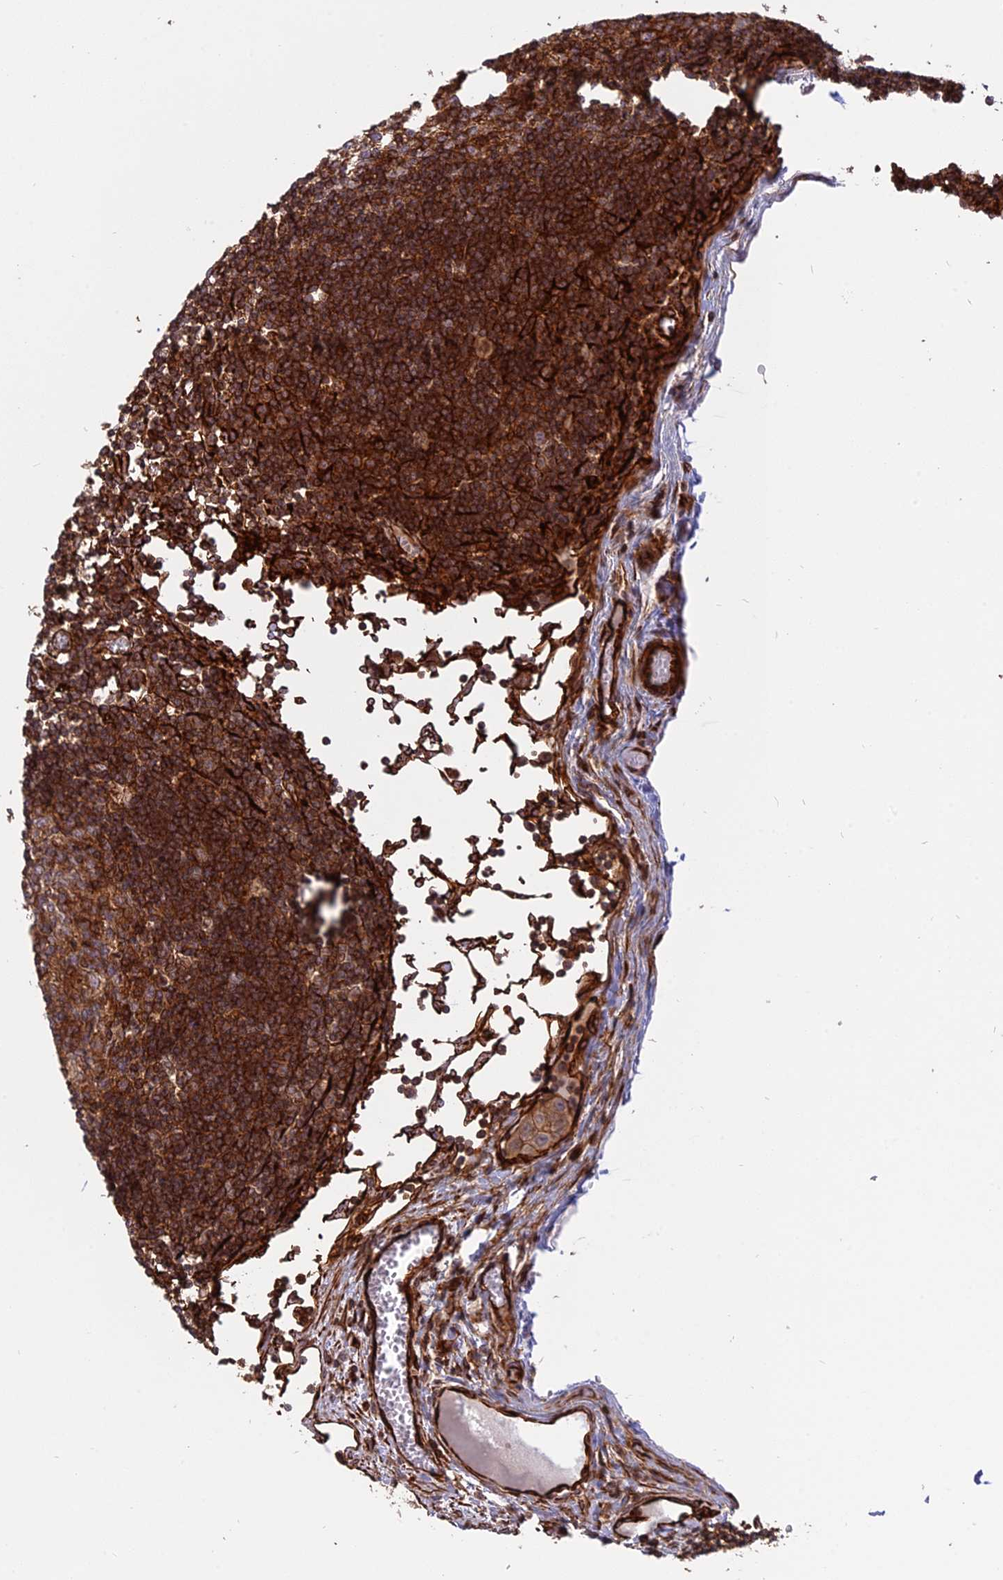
{"staining": {"intensity": "moderate", "quantity": ">75%", "location": "cytoplasmic/membranous"}, "tissue": "lymph node", "cell_type": "Germinal center cells", "image_type": "normal", "snomed": [{"axis": "morphology", "description": "Normal tissue, NOS"}, {"axis": "topography", "description": "Lymph node"}], "caption": "Immunohistochemical staining of unremarkable human lymph node reveals moderate cytoplasmic/membranous protein positivity in about >75% of germinal center cells.", "gene": "PHLDB3", "patient": {"sex": "female", "age": 11}}